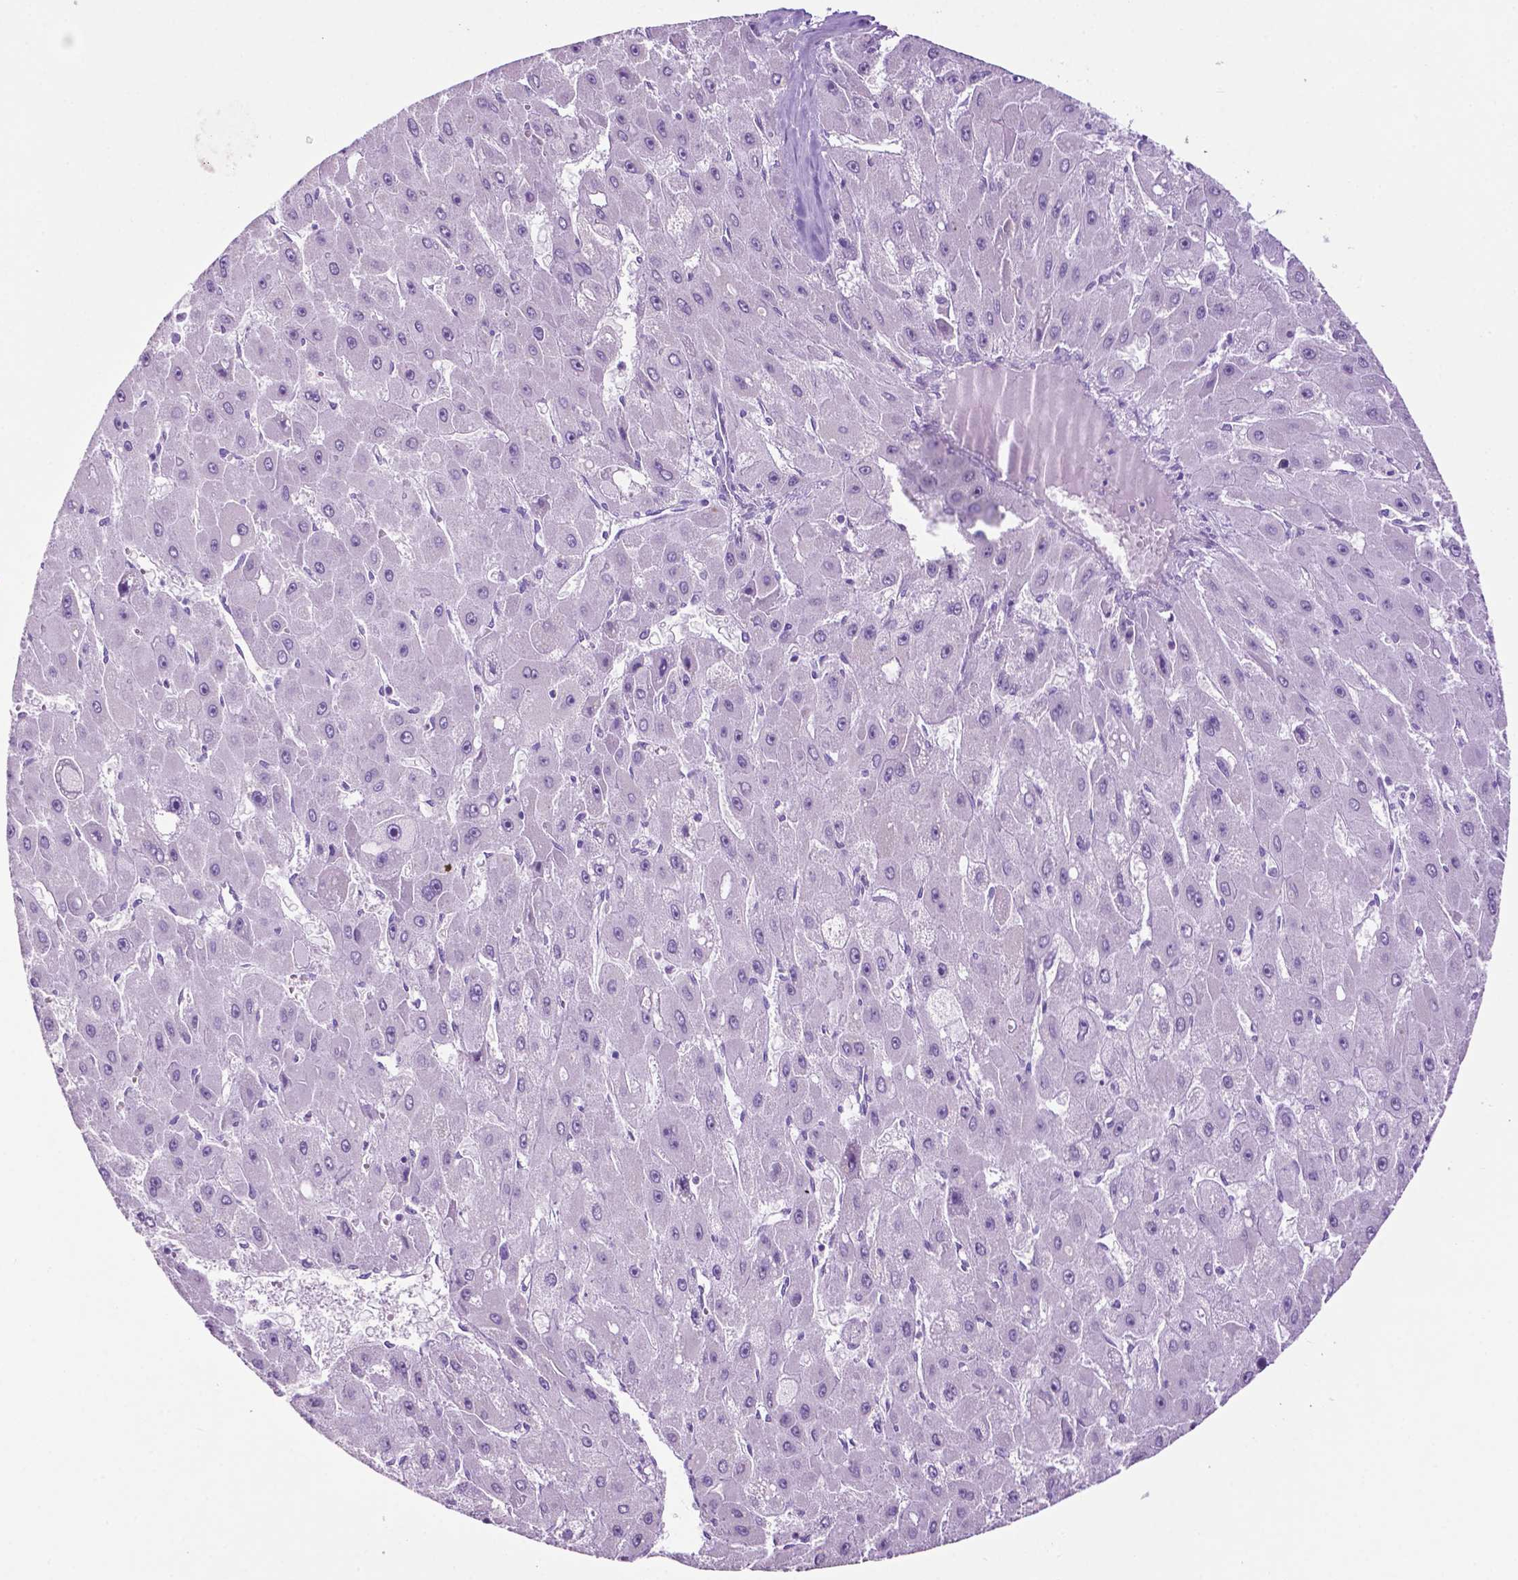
{"staining": {"intensity": "negative", "quantity": "none", "location": "none"}, "tissue": "liver cancer", "cell_type": "Tumor cells", "image_type": "cancer", "snomed": [{"axis": "morphology", "description": "Carcinoma, Hepatocellular, NOS"}, {"axis": "topography", "description": "Liver"}], "caption": "IHC of liver cancer (hepatocellular carcinoma) reveals no staining in tumor cells. (Stains: DAB IHC with hematoxylin counter stain, Microscopy: brightfield microscopy at high magnification).", "gene": "PHGR1", "patient": {"sex": "female", "age": 25}}